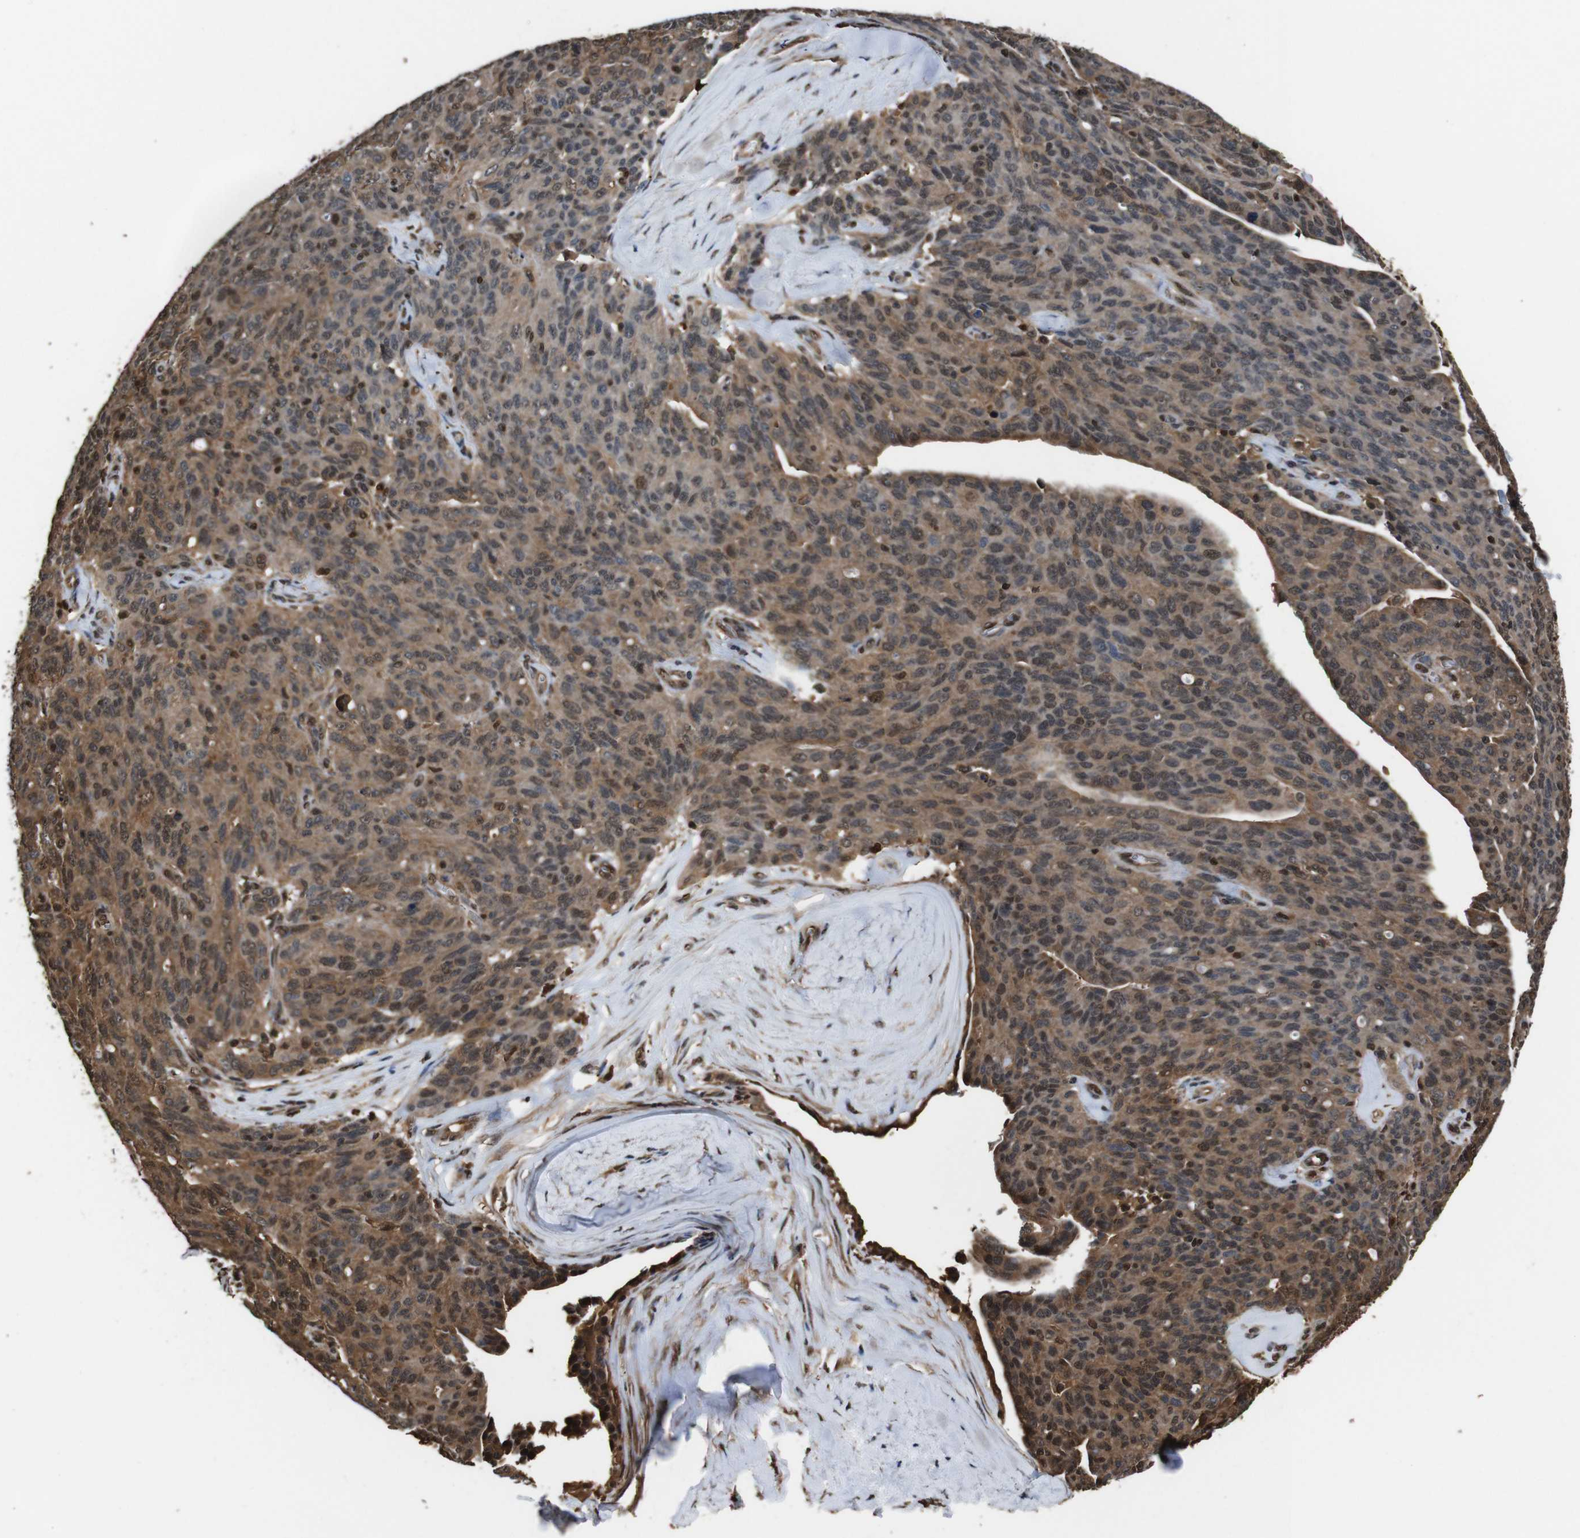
{"staining": {"intensity": "moderate", "quantity": ">75%", "location": "cytoplasmic/membranous,nuclear"}, "tissue": "ovarian cancer", "cell_type": "Tumor cells", "image_type": "cancer", "snomed": [{"axis": "morphology", "description": "Carcinoma, endometroid"}, {"axis": "topography", "description": "Ovary"}], "caption": "Immunohistochemical staining of human ovarian cancer (endometroid carcinoma) shows moderate cytoplasmic/membranous and nuclear protein expression in about >75% of tumor cells.", "gene": "VCP", "patient": {"sex": "female", "age": 60}}